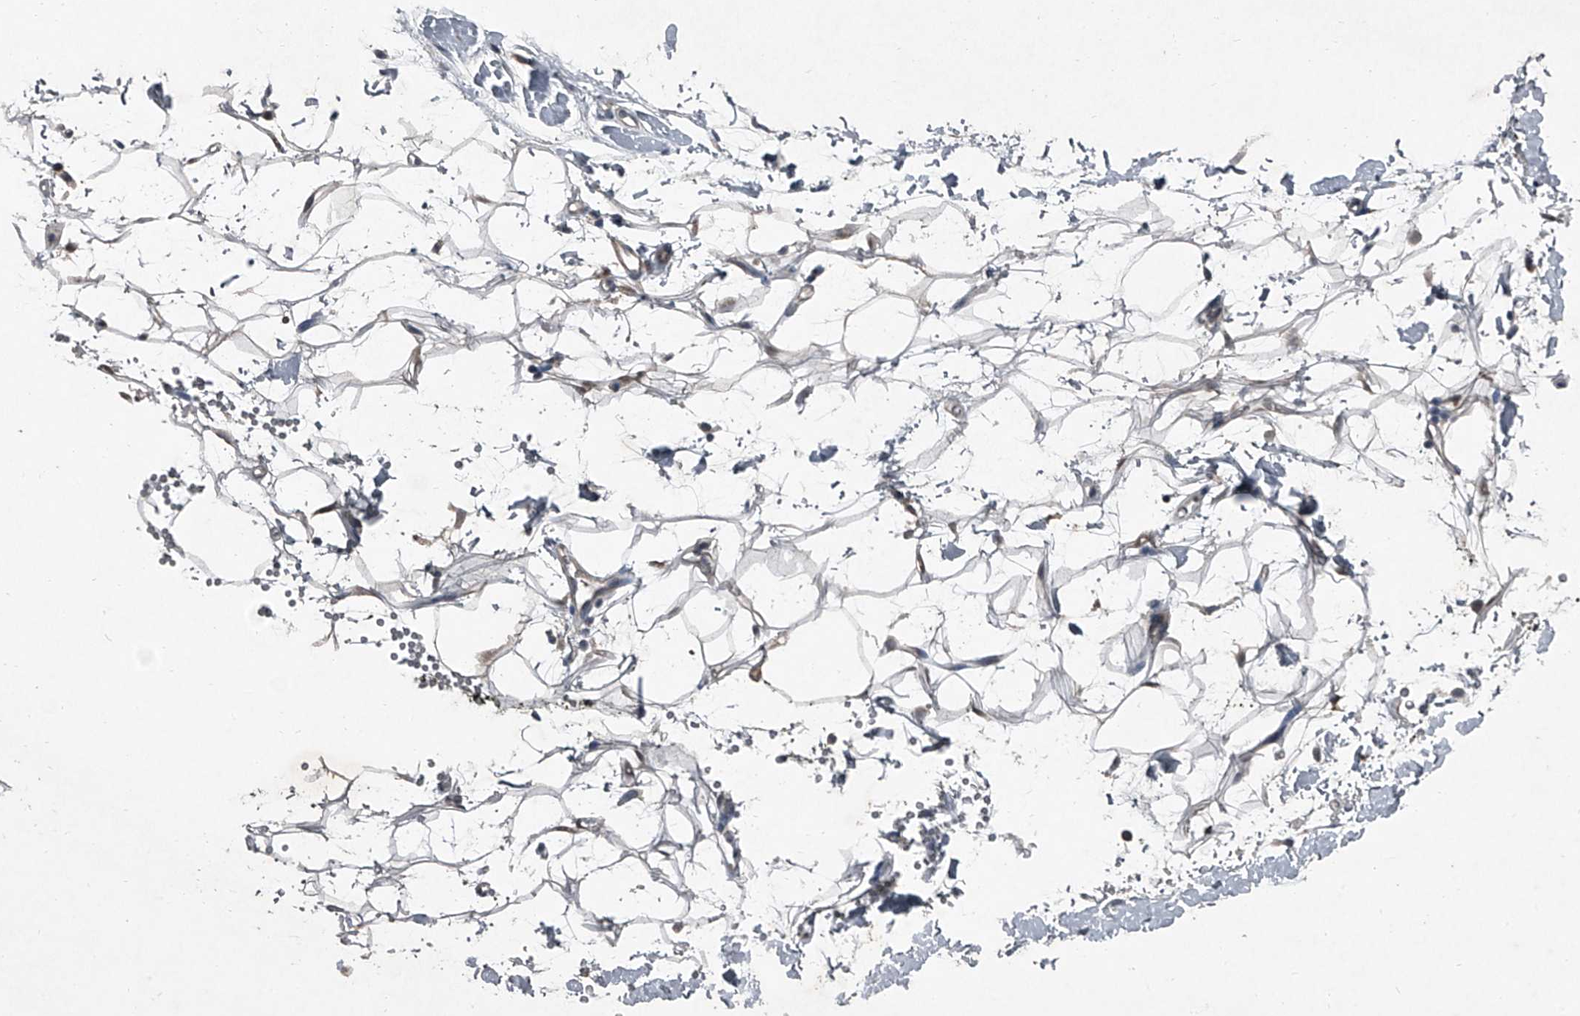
{"staining": {"intensity": "negative", "quantity": "none", "location": "none"}, "tissue": "adipose tissue", "cell_type": "Adipocytes", "image_type": "normal", "snomed": [{"axis": "morphology", "description": "Normal tissue, NOS"}, {"axis": "morphology", "description": "Adenocarcinoma, NOS"}, {"axis": "topography", "description": "Pancreas"}, {"axis": "topography", "description": "Peripheral nerve tissue"}], "caption": "A photomicrograph of human adipose tissue is negative for staining in adipocytes.", "gene": "HEPHL1", "patient": {"sex": "male", "age": 59}}